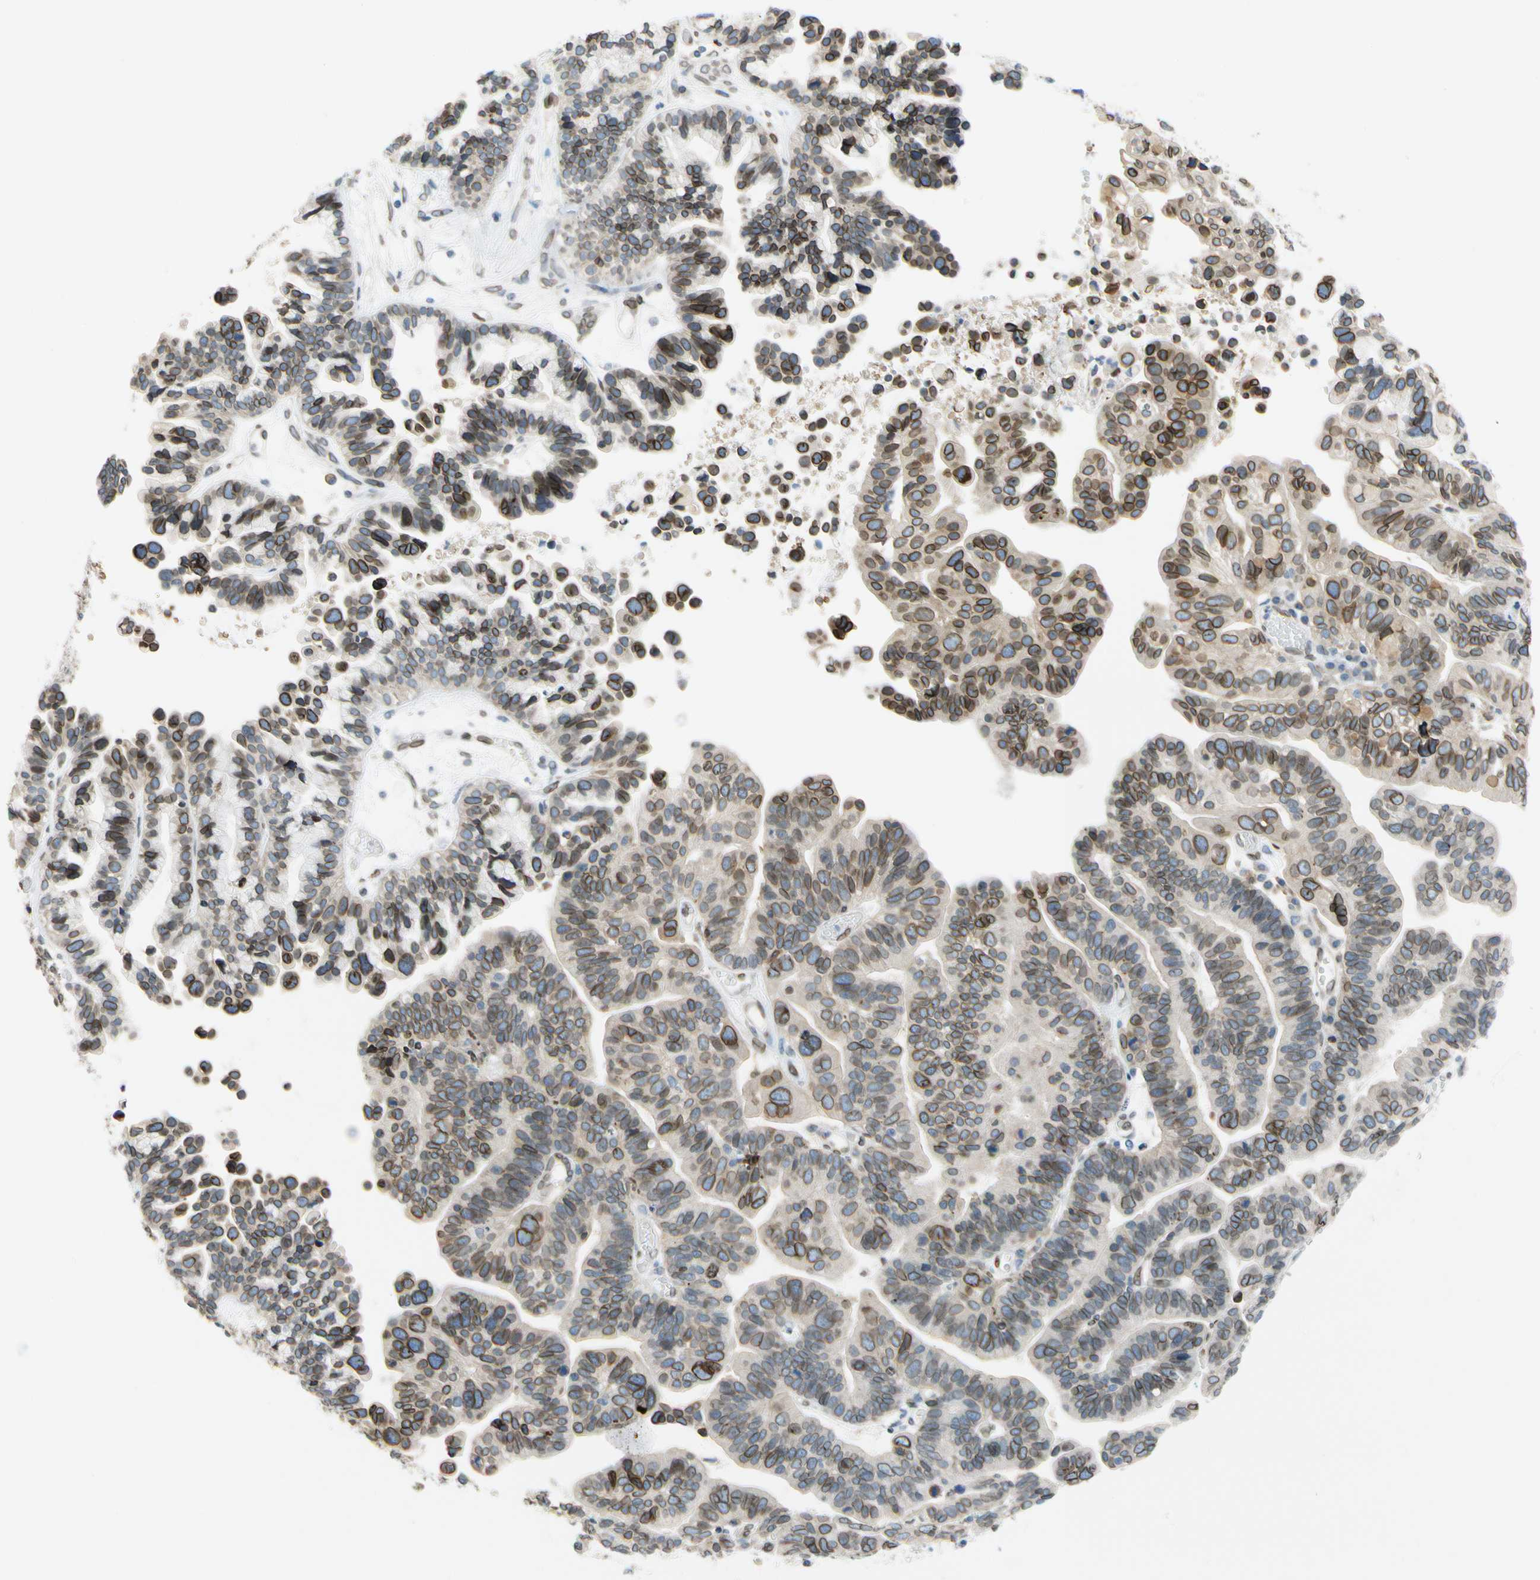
{"staining": {"intensity": "moderate", "quantity": ">75%", "location": "cytoplasmic/membranous,nuclear"}, "tissue": "ovarian cancer", "cell_type": "Tumor cells", "image_type": "cancer", "snomed": [{"axis": "morphology", "description": "Cystadenocarcinoma, serous, NOS"}, {"axis": "topography", "description": "Ovary"}], "caption": "Moderate cytoplasmic/membranous and nuclear expression for a protein is present in about >75% of tumor cells of ovarian cancer (serous cystadenocarcinoma) using IHC.", "gene": "SUN1", "patient": {"sex": "female", "age": 56}}